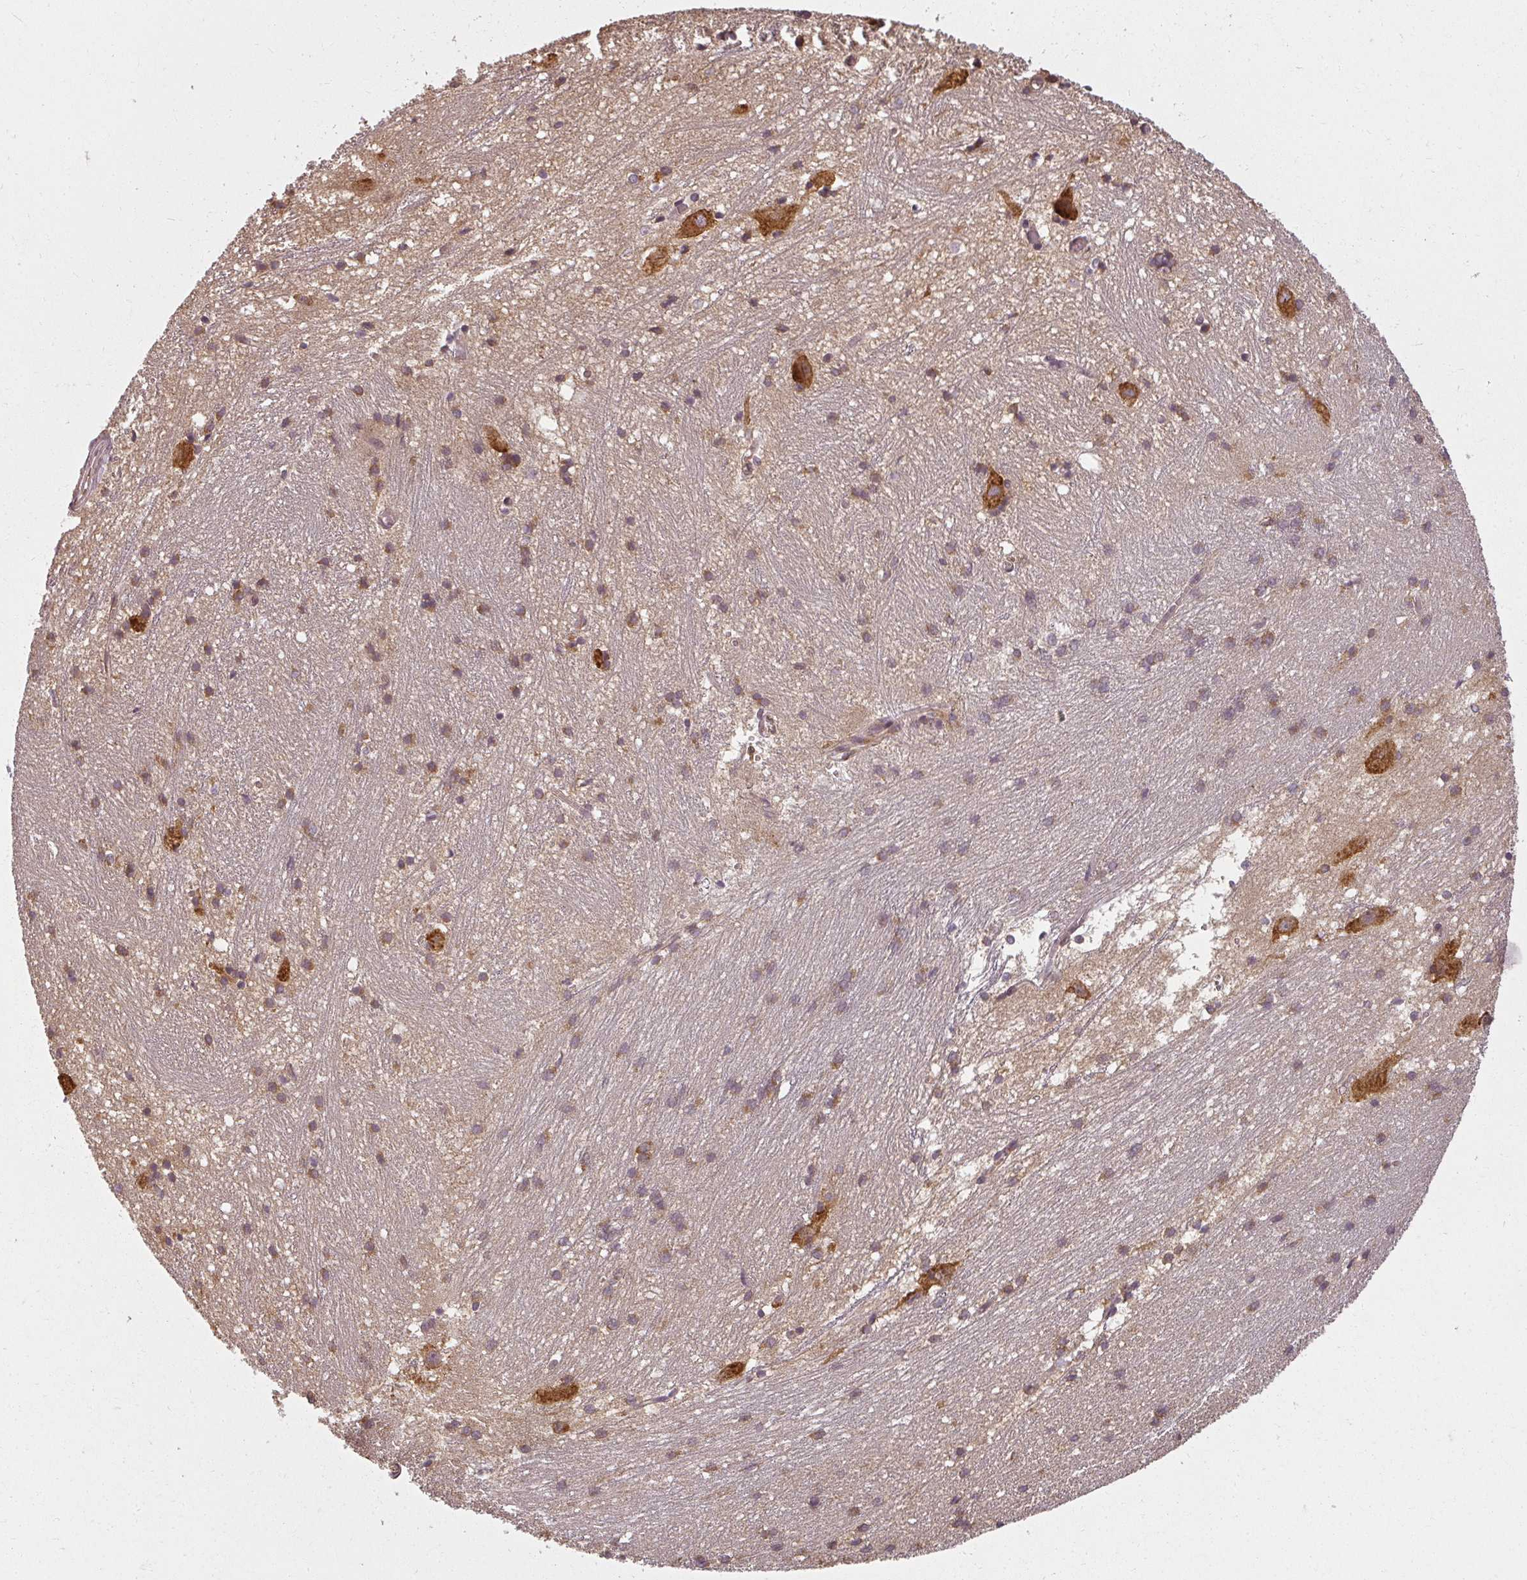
{"staining": {"intensity": "strong", "quantity": "25%-75%", "location": "cytoplasmic/membranous"}, "tissue": "caudate", "cell_type": "Glial cells", "image_type": "normal", "snomed": [{"axis": "morphology", "description": "Normal tissue, NOS"}, {"axis": "topography", "description": "Lateral ventricle wall"}], "caption": "Immunohistochemistry (IHC) photomicrograph of benign human caudate stained for a protein (brown), which displays high levels of strong cytoplasmic/membranous positivity in about 25%-75% of glial cells.", "gene": "RPL24", "patient": {"sex": "male", "age": 37}}